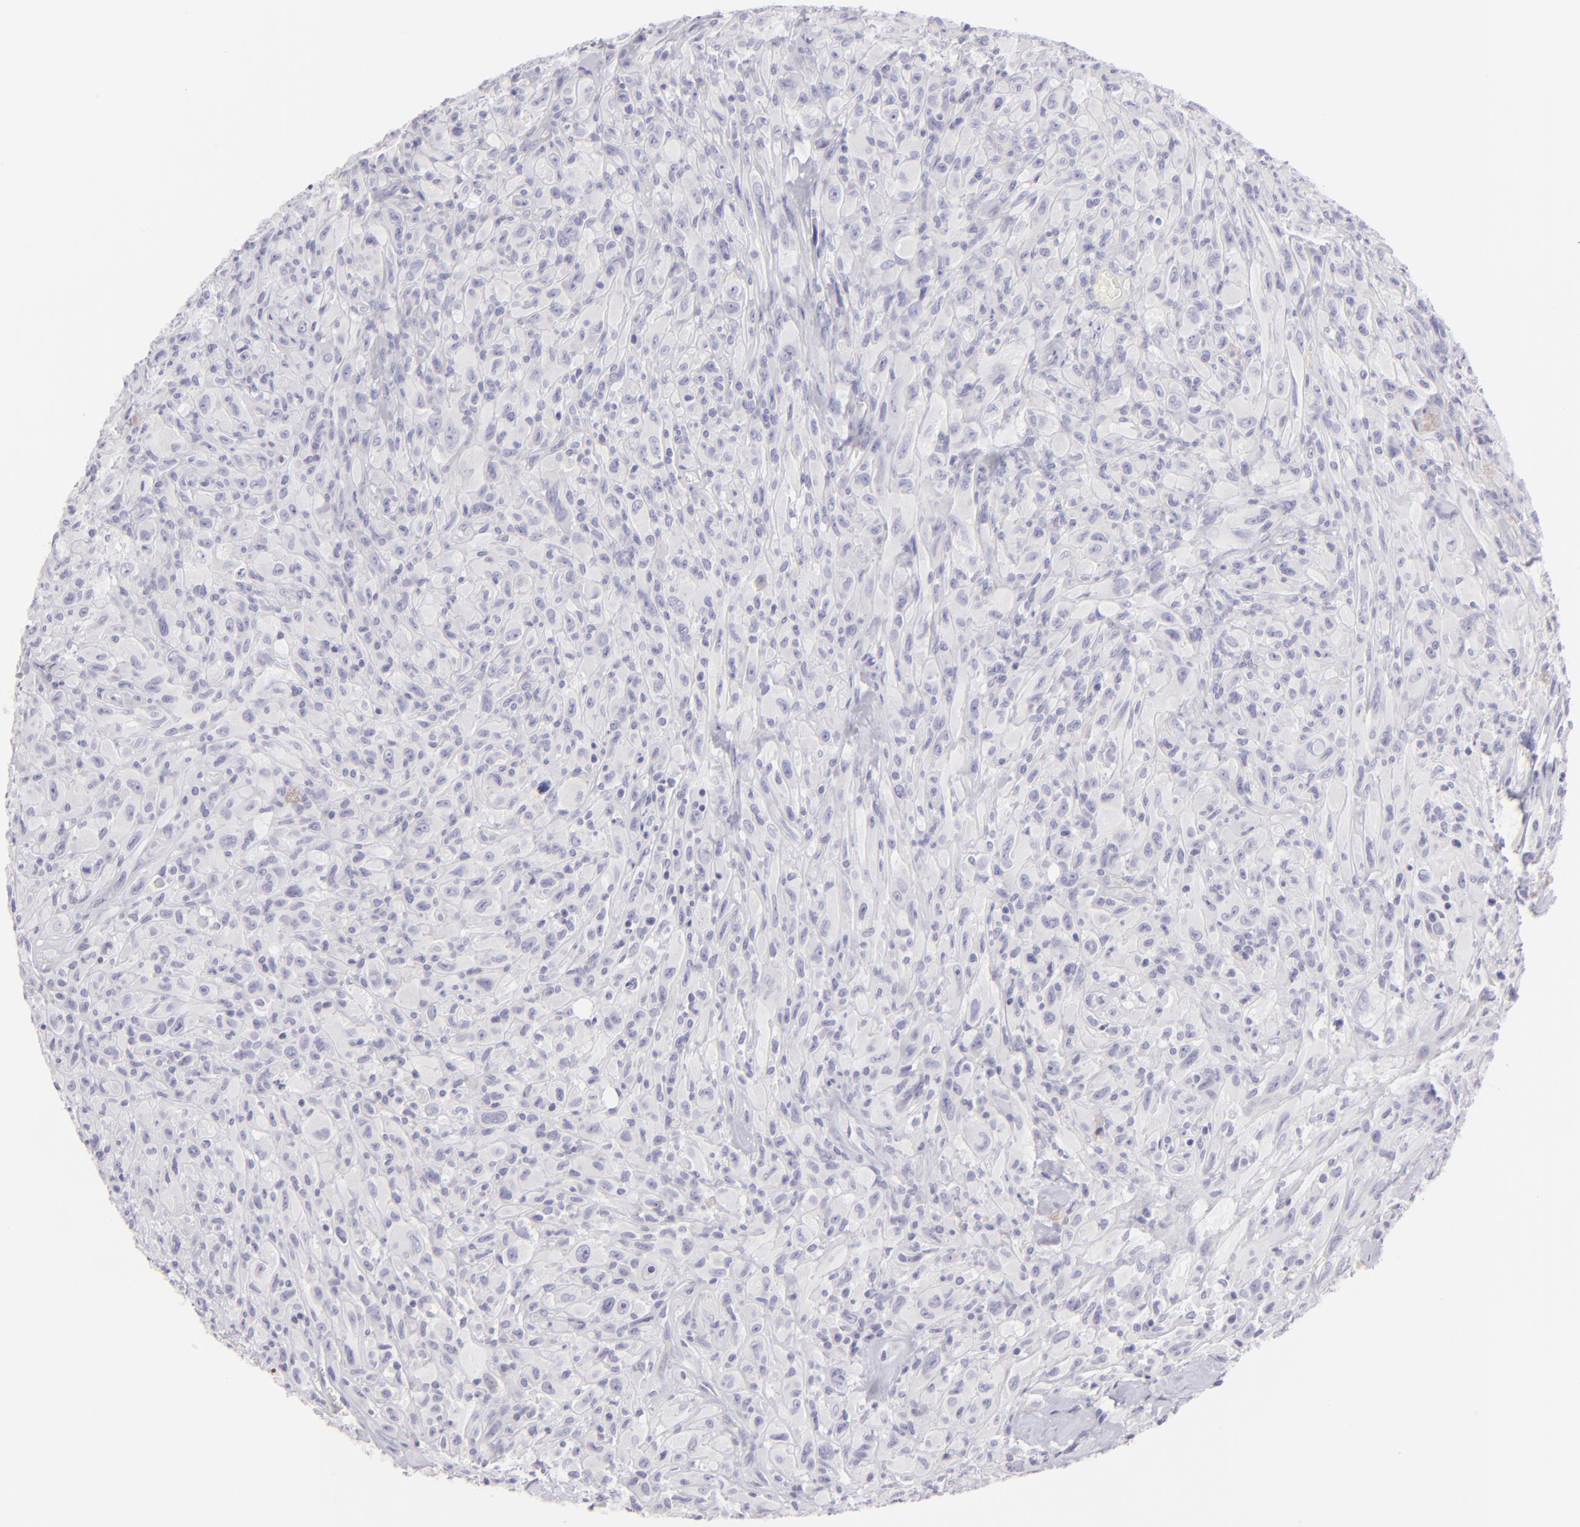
{"staining": {"intensity": "negative", "quantity": "none", "location": "none"}, "tissue": "glioma", "cell_type": "Tumor cells", "image_type": "cancer", "snomed": [{"axis": "morphology", "description": "Glioma, malignant, High grade"}, {"axis": "topography", "description": "Brain"}], "caption": "This histopathology image is of malignant glioma (high-grade) stained with IHC to label a protein in brown with the nuclei are counter-stained blue. There is no expression in tumor cells.", "gene": "CLDN4", "patient": {"sex": "male", "age": 48}}